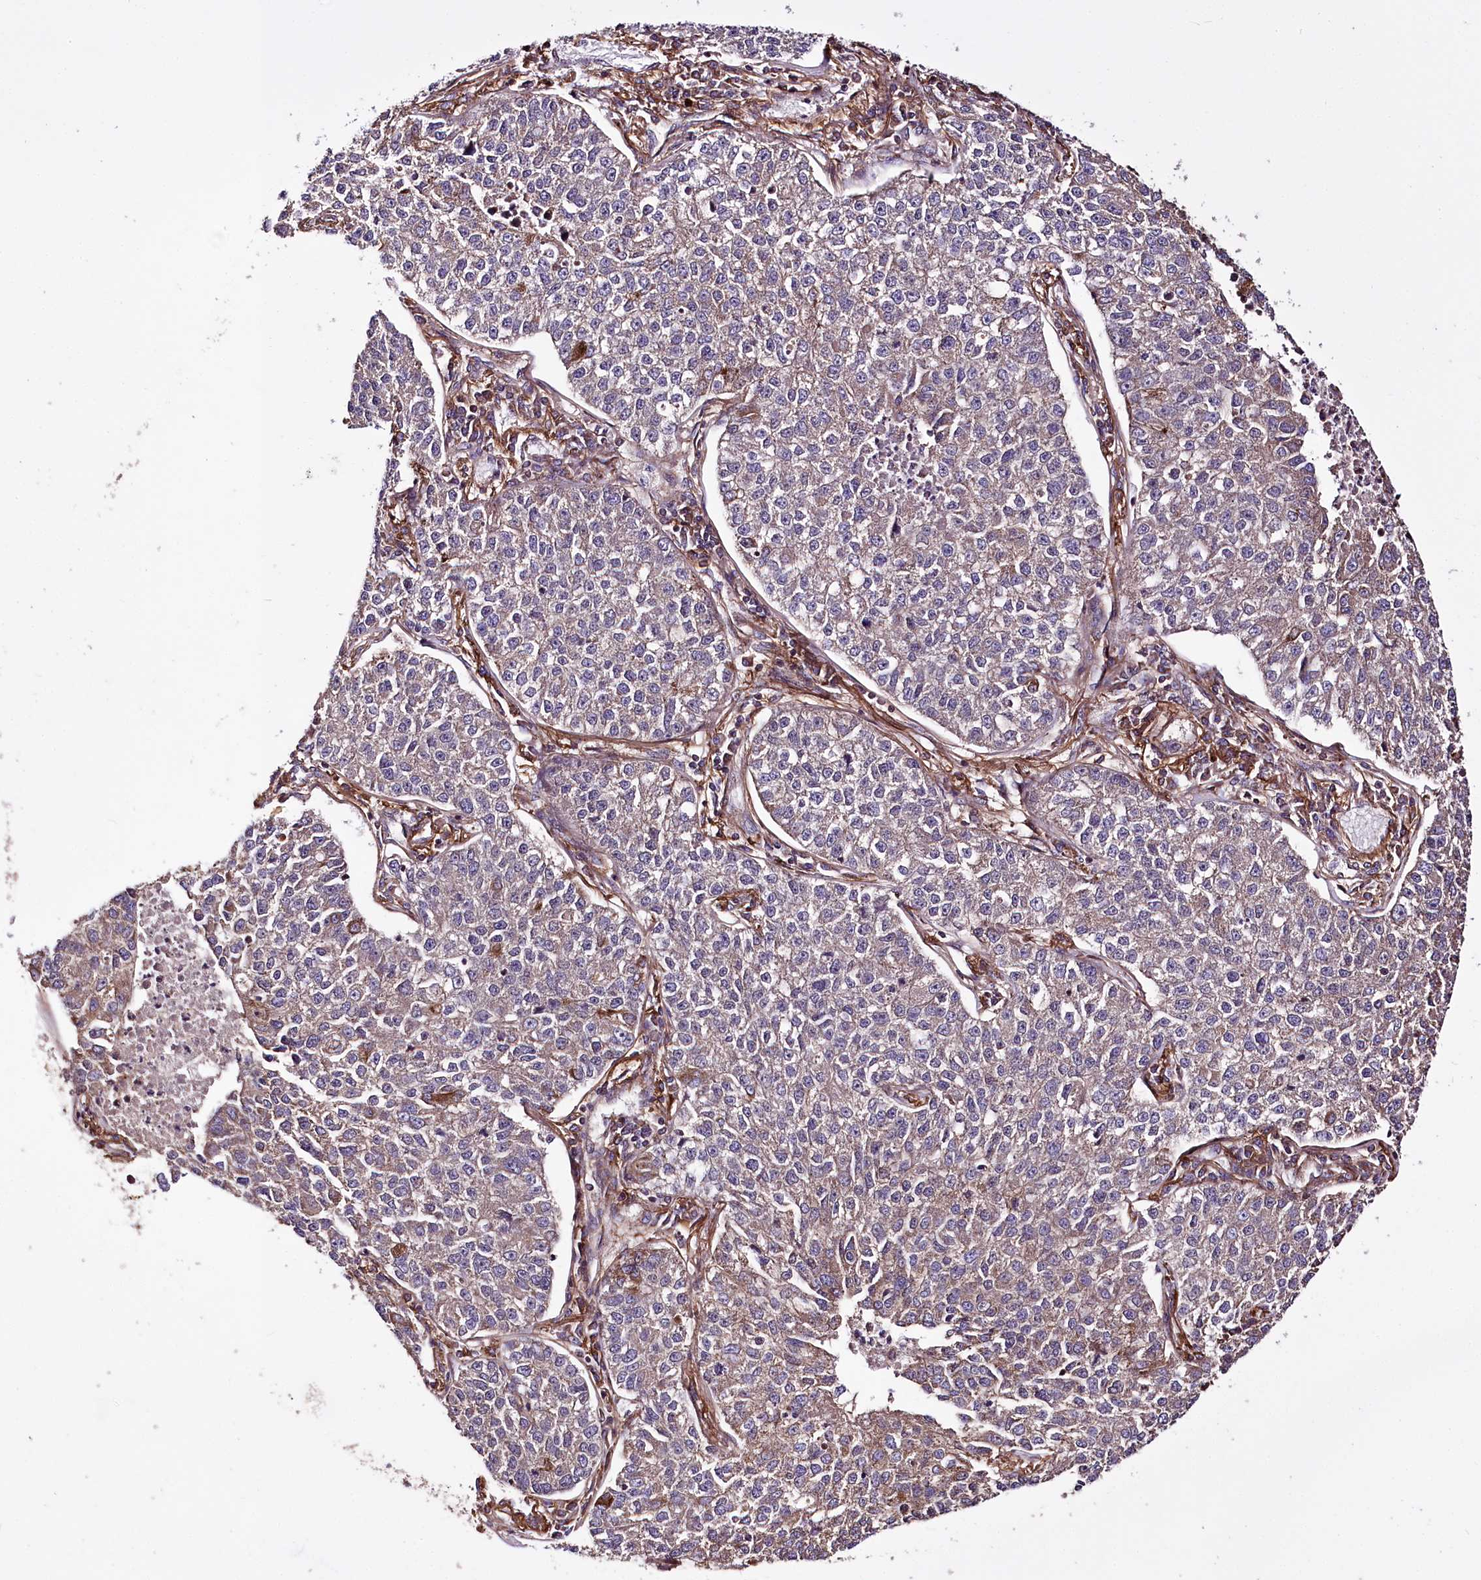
{"staining": {"intensity": "weak", "quantity": "25%-75%", "location": "cytoplasmic/membranous"}, "tissue": "lung cancer", "cell_type": "Tumor cells", "image_type": "cancer", "snomed": [{"axis": "morphology", "description": "Adenocarcinoma, NOS"}, {"axis": "topography", "description": "Lung"}], "caption": "Weak cytoplasmic/membranous expression for a protein is seen in approximately 25%-75% of tumor cells of lung cancer (adenocarcinoma) using immunohistochemistry (IHC).", "gene": "WWC1", "patient": {"sex": "male", "age": 49}}